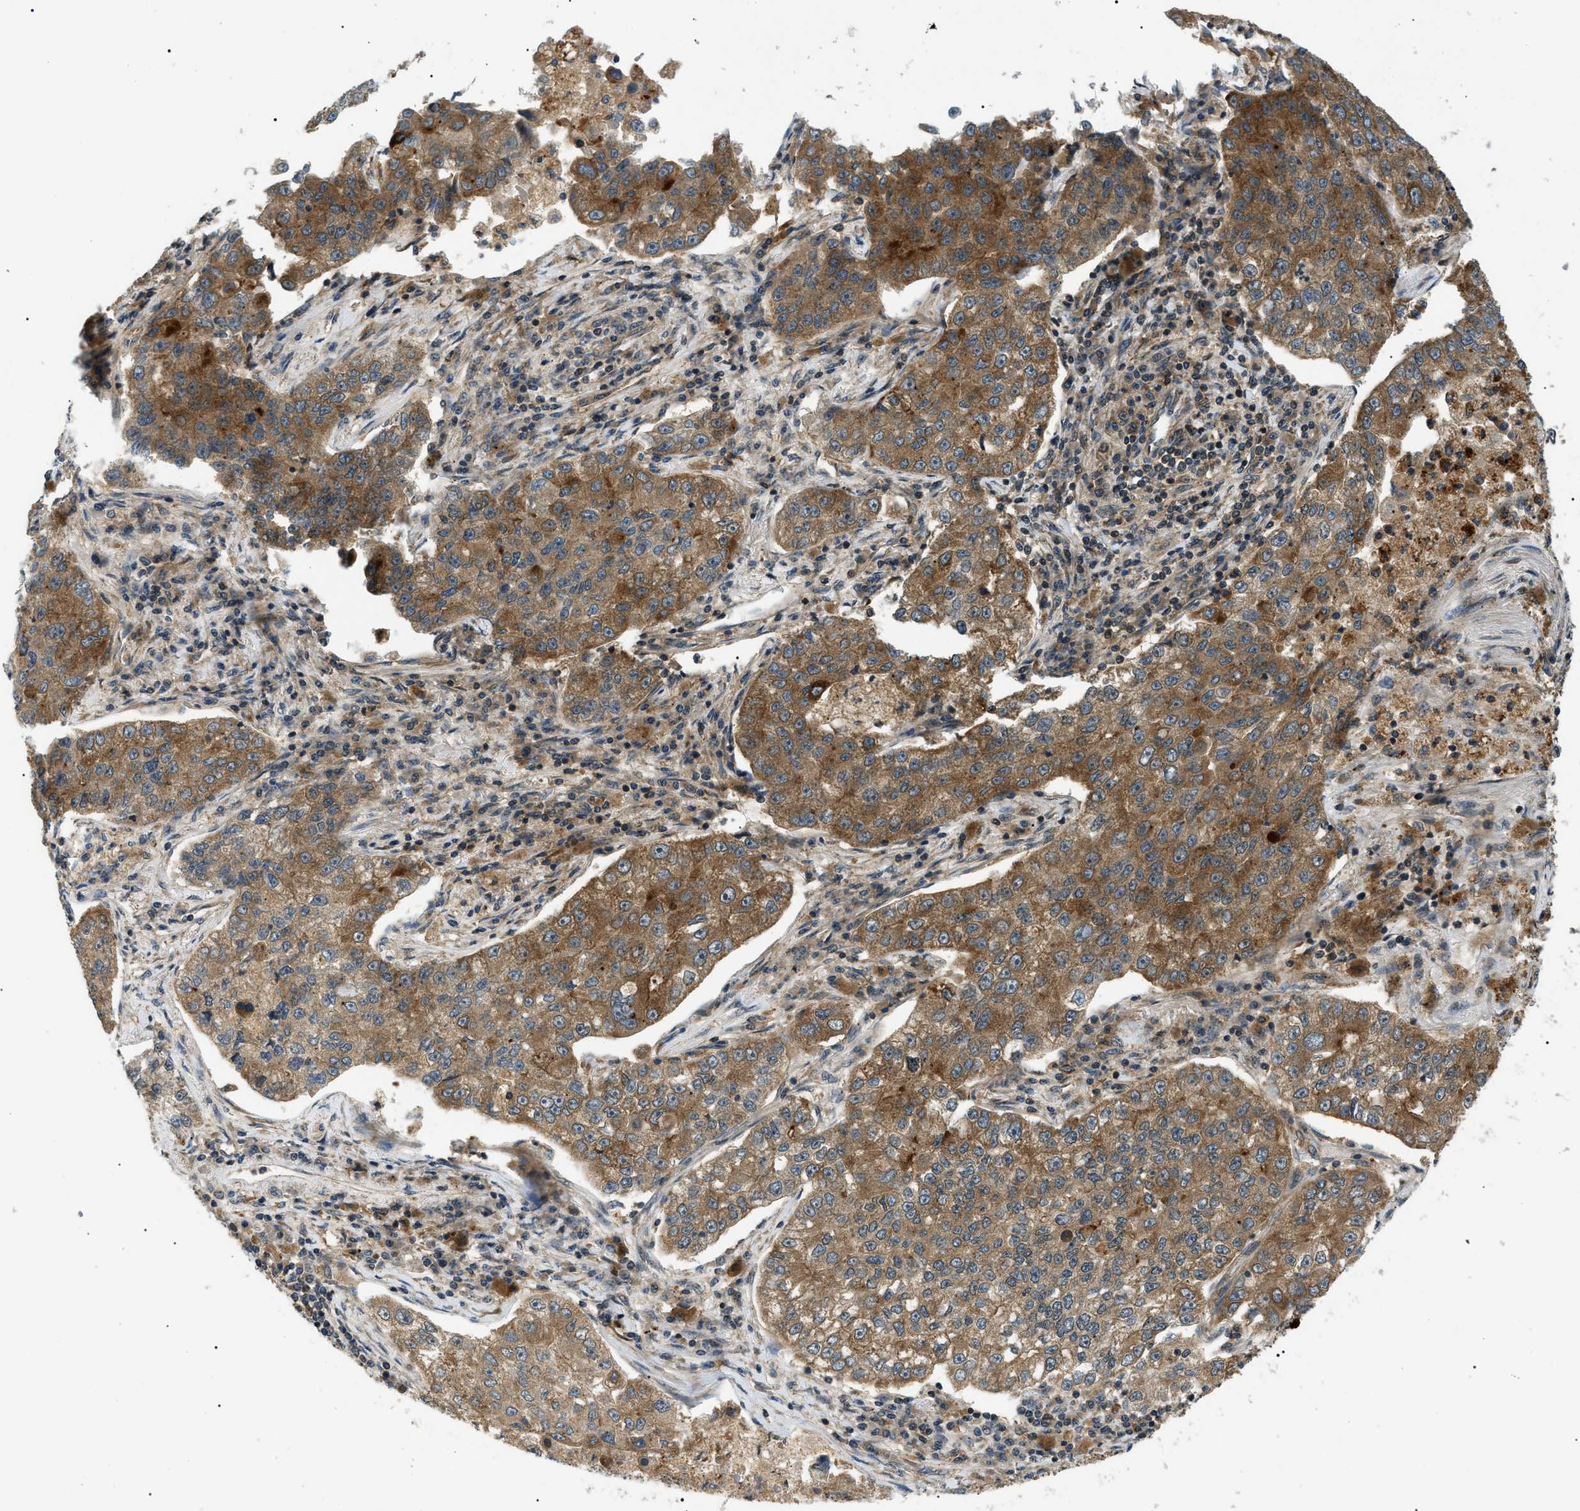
{"staining": {"intensity": "moderate", "quantity": ">75%", "location": "cytoplasmic/membranous"}, "tissue": "lung cancer", "cell_type": "Tumor cells", "image_type": "cancer", "snomed": [{"axis": "morphology", "description": "Adenocarcinoma, NOS"}, {"axis": "topography", "description": "Lung"}], "caption": "Lung cancer tissue demonstrates moderate cytoplasmic/membranous positivity in about >75% of tumor cells, visualized by immunohistochemistry. (brown staining indicates protein expression, while blue staining denotes nuclei).", "gene": "ATP6AP1", "patient": {"sex": "male", "age": 49}}